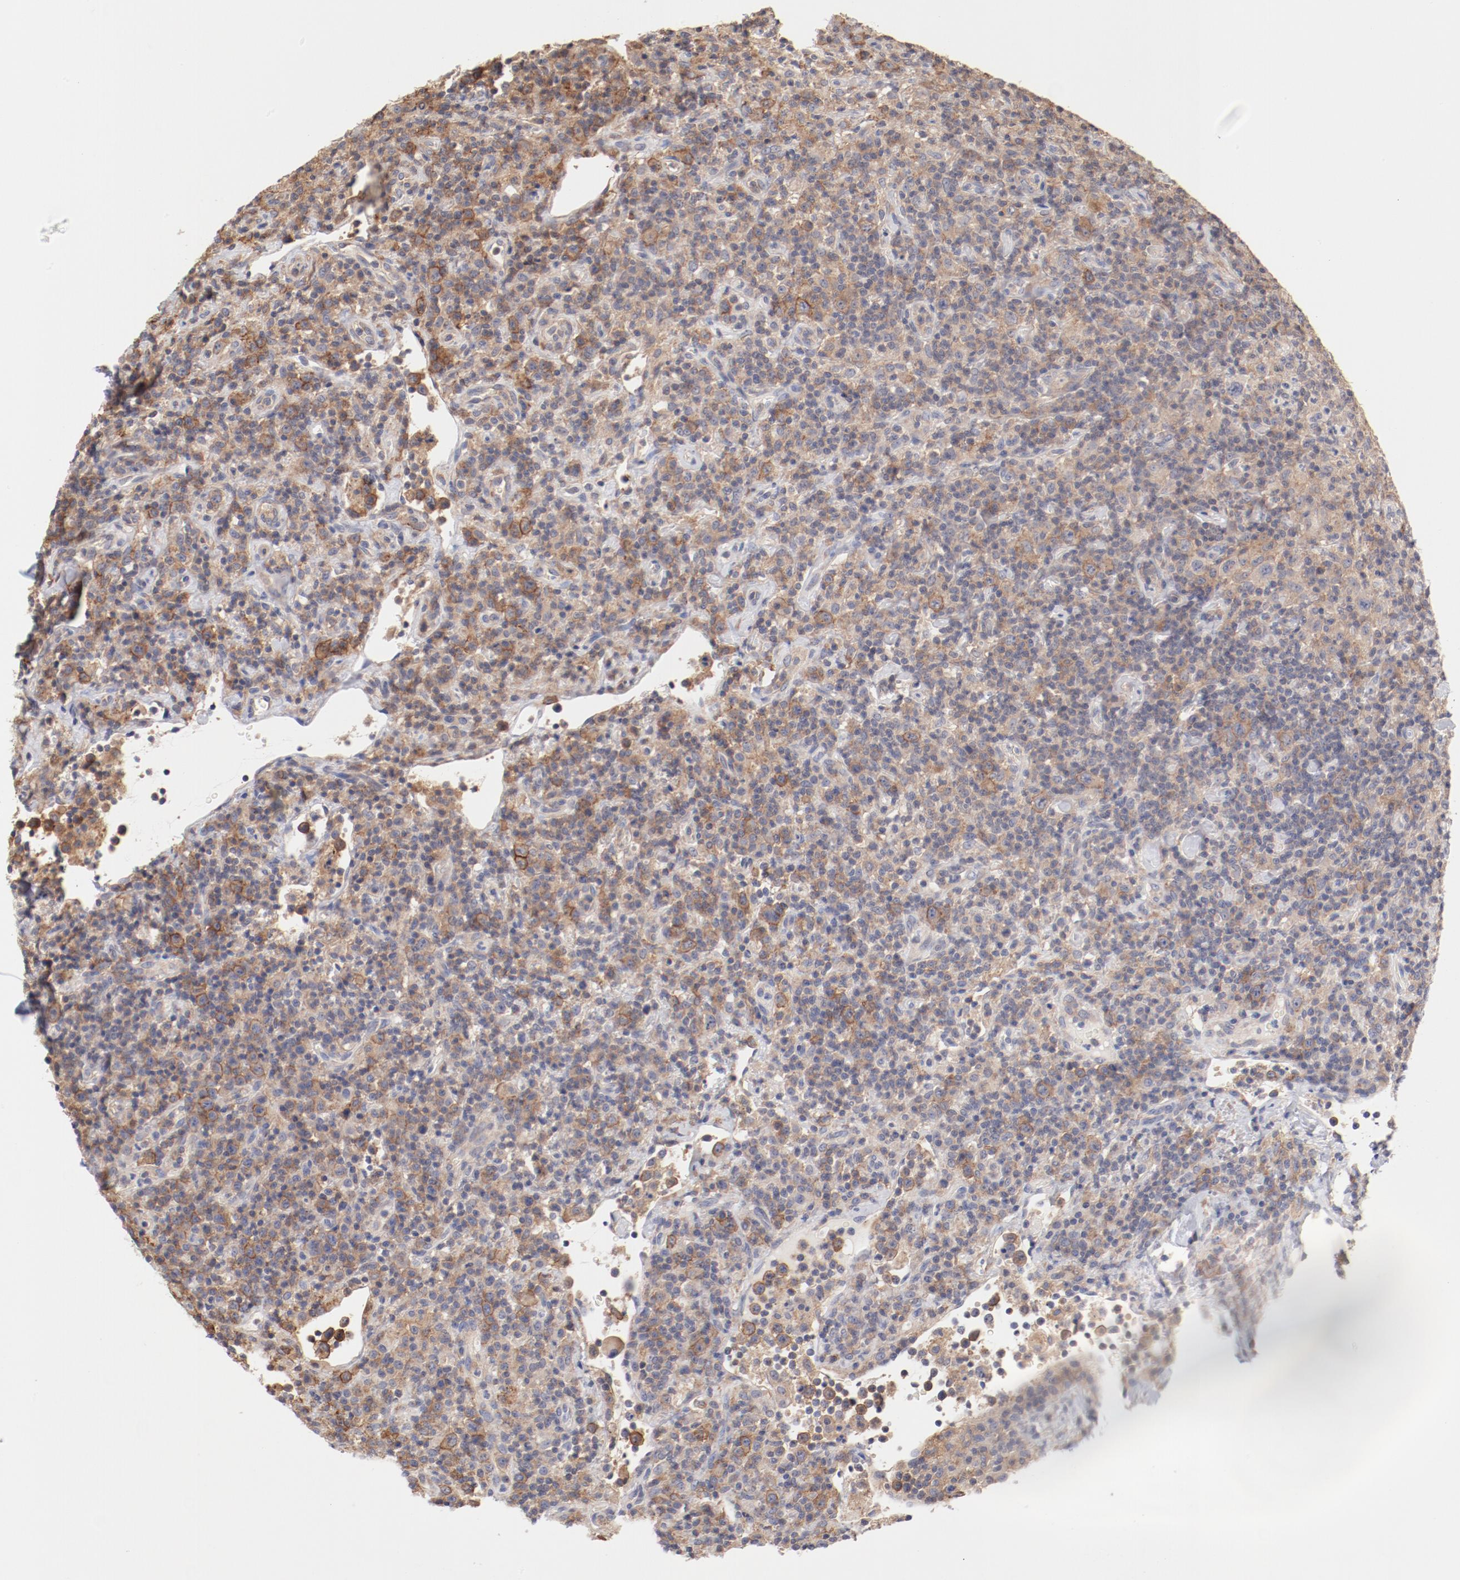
{"staining": {"intensity": "moderate", "quantity": ">75%", "location": "cytoplasmic/membranous"}, "tissue": "lymphoma", "cell_type": "Tumor cells", "image_type": "cancer", "snomed": [{"axis": "morphology", "description": "Hodgkin's disease, NOS"}, {"axis": "topography", "description": "Lymph node"}], "caption": "High-magnification brightfield microscopy of Hodgkin's disease stained with DAB (3,3'-diaminobenzidine) (brown) and counterstained with hematoxylin (blue). tumor cells exhibit moderate cytoplasmic/membranous staining is identified in about>75% of cells. The staining was performed using DAB, with brown indicating positive protein expression. Nuclei are stained blue with hematoxylin.", "gene": "SETD3", "patient": {"sex": "male", "age": 65}}